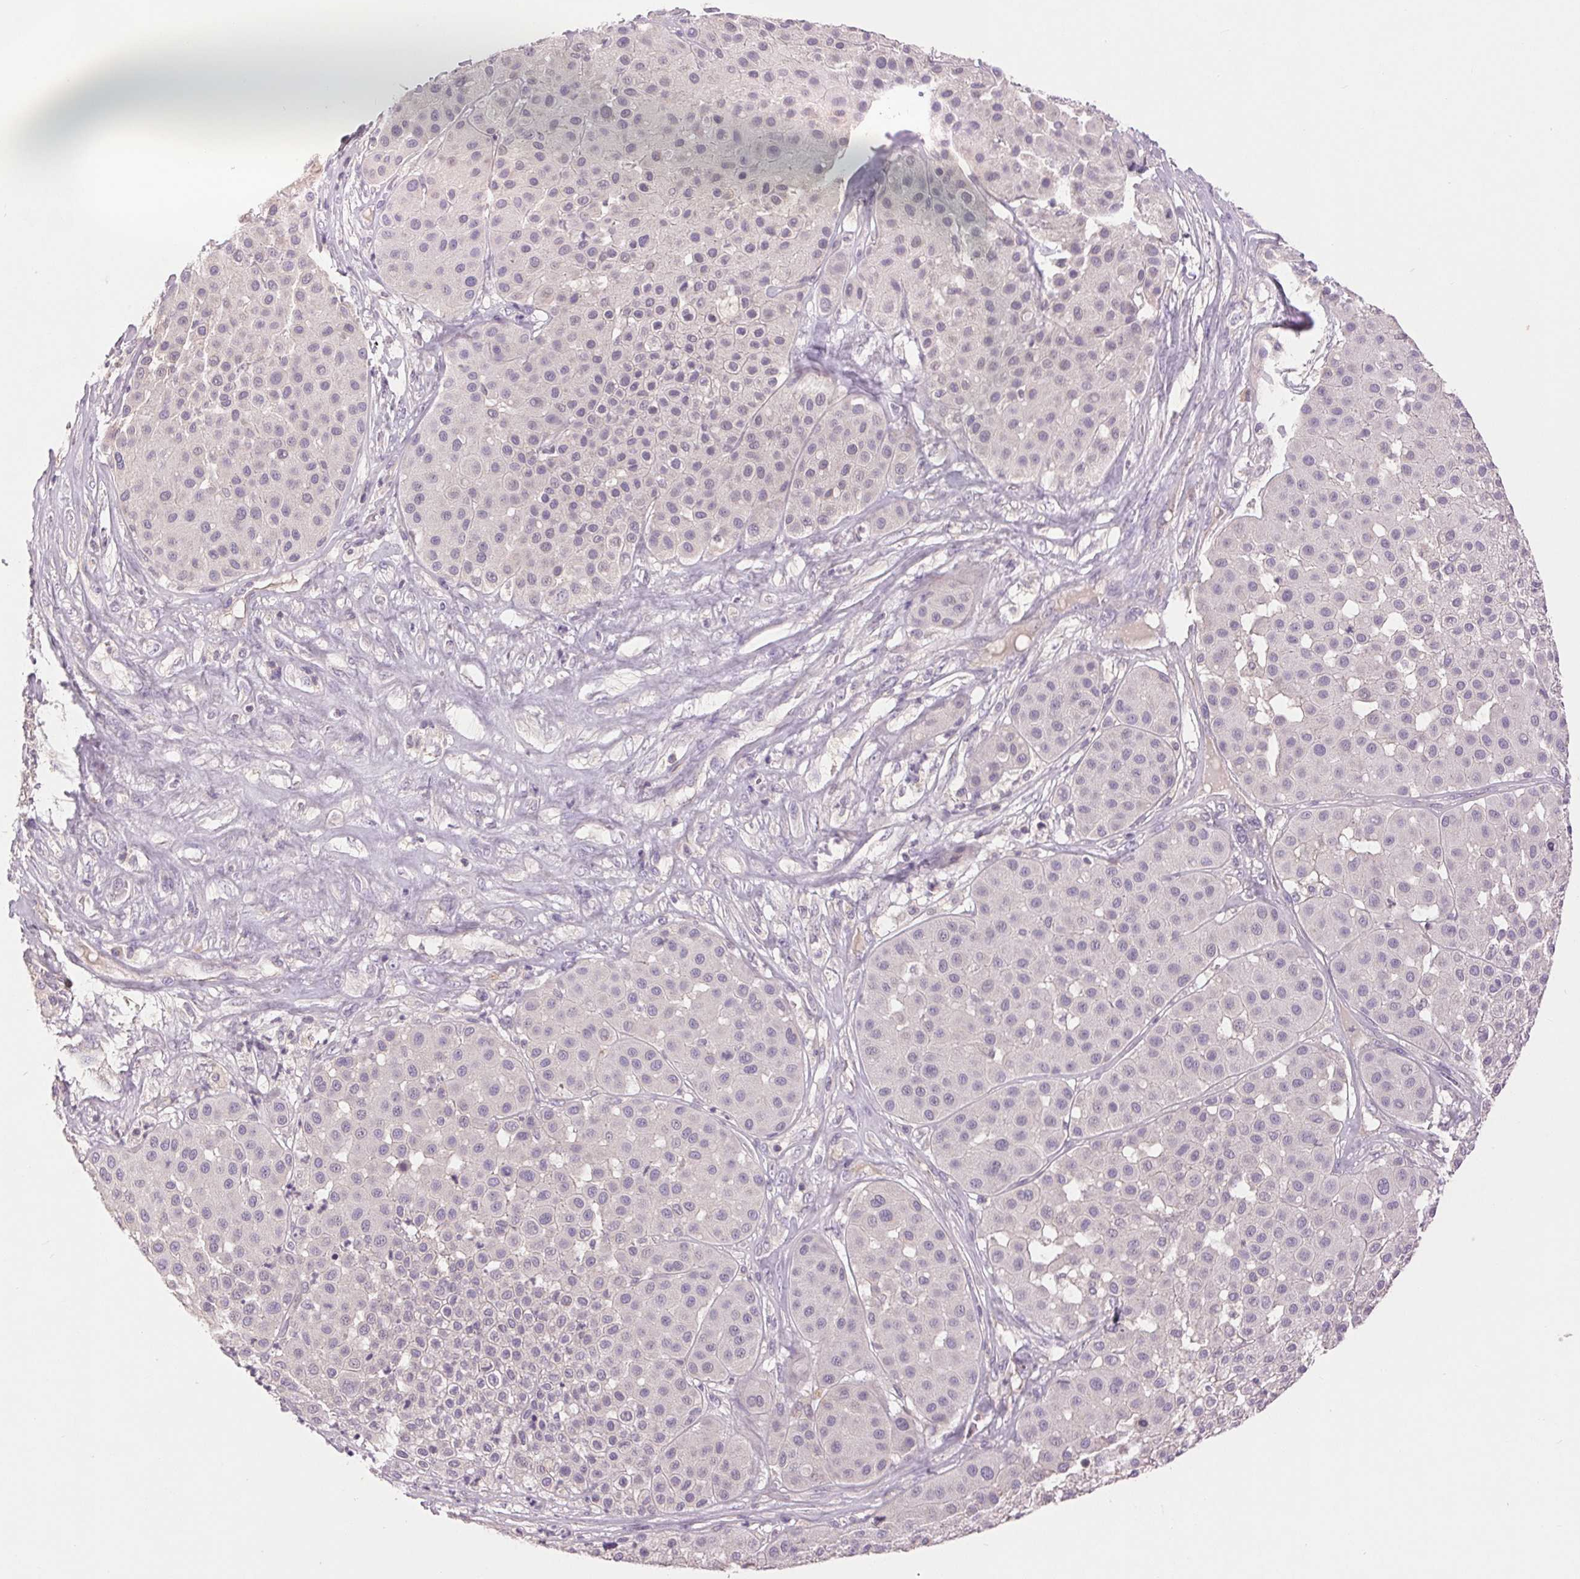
{"staining": {"intensity": "negative", "quantity": "none", "location": "none"}, "tissue": "melanoma", "cell_type": "Tumor cells", "image_type": "cancer", "snomed": [{"axis": "morphology", "description": "Malignant melanoma, Metastatic site"}, {"axis": "topography", "description": "Smooth muscle"}], "caption": "IHC of melanoma demonstrates no positivity in tumor cells. (DAB (3,3'-diaminobenzidine) immunohistochemistry visualized using brightfield microscopy, high magnification).", "gene": "FXYD4", "patient": {"sex": "male", "age": 41}}